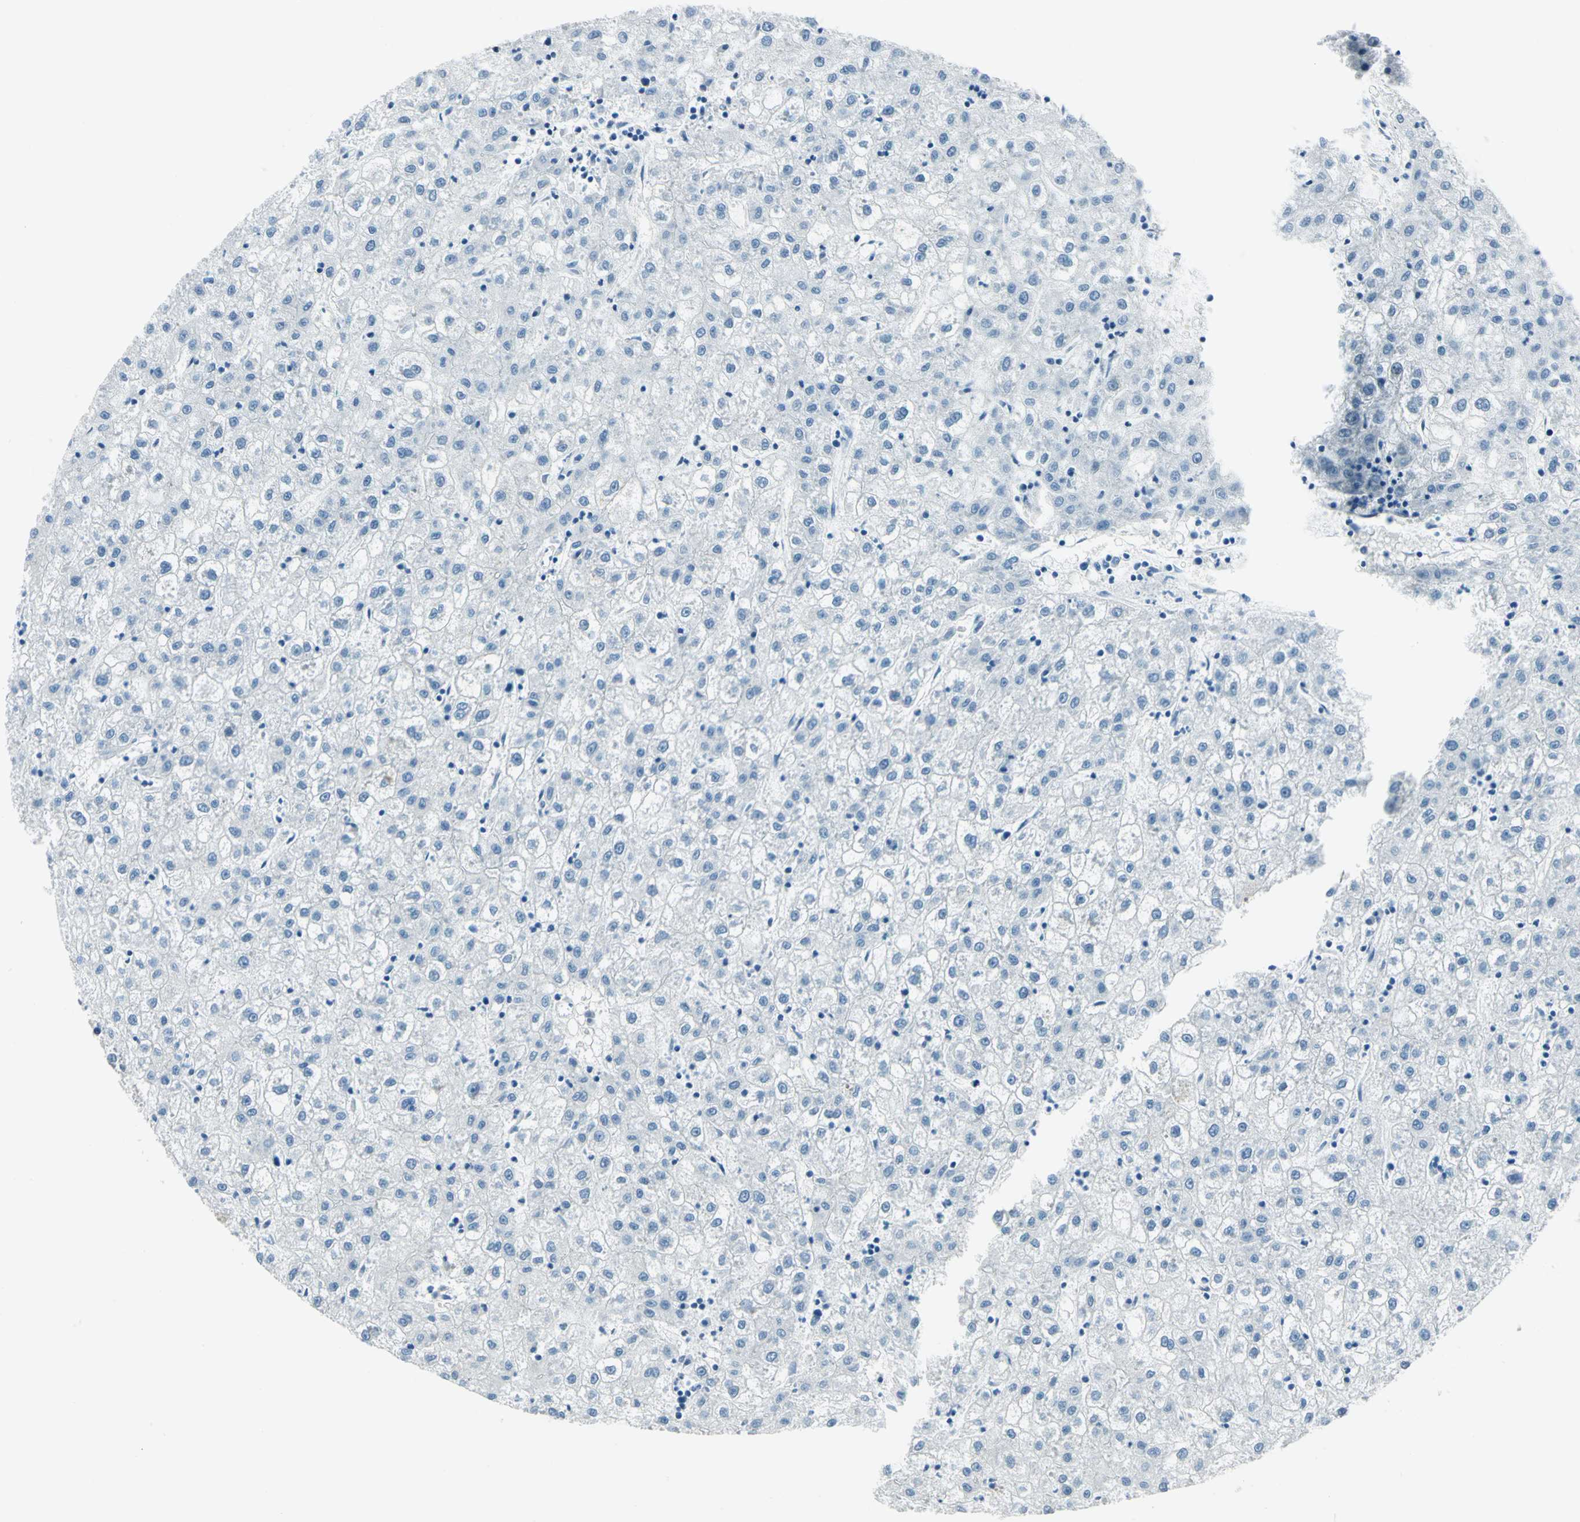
{"staining": {"intensity": "negative", "quantity": "none", "location": "none"}, "tissue": "liver cancer", "cell_type": "Tumor cells", "image_type": "cancer", "snomed": [{"axis": "morphology", "description": "Carcinoma, Hepatocellular, NOS"}, {"axis": "topography", "description": "Liver"}], "caption": "High power microscopy micrograph of an immunohistochemistry photomicrograph of liver cancer, revealing no significant expression in tumor cells.", "gene": "AKR1A1", "patient": {"sex": "male", "age": 72}}